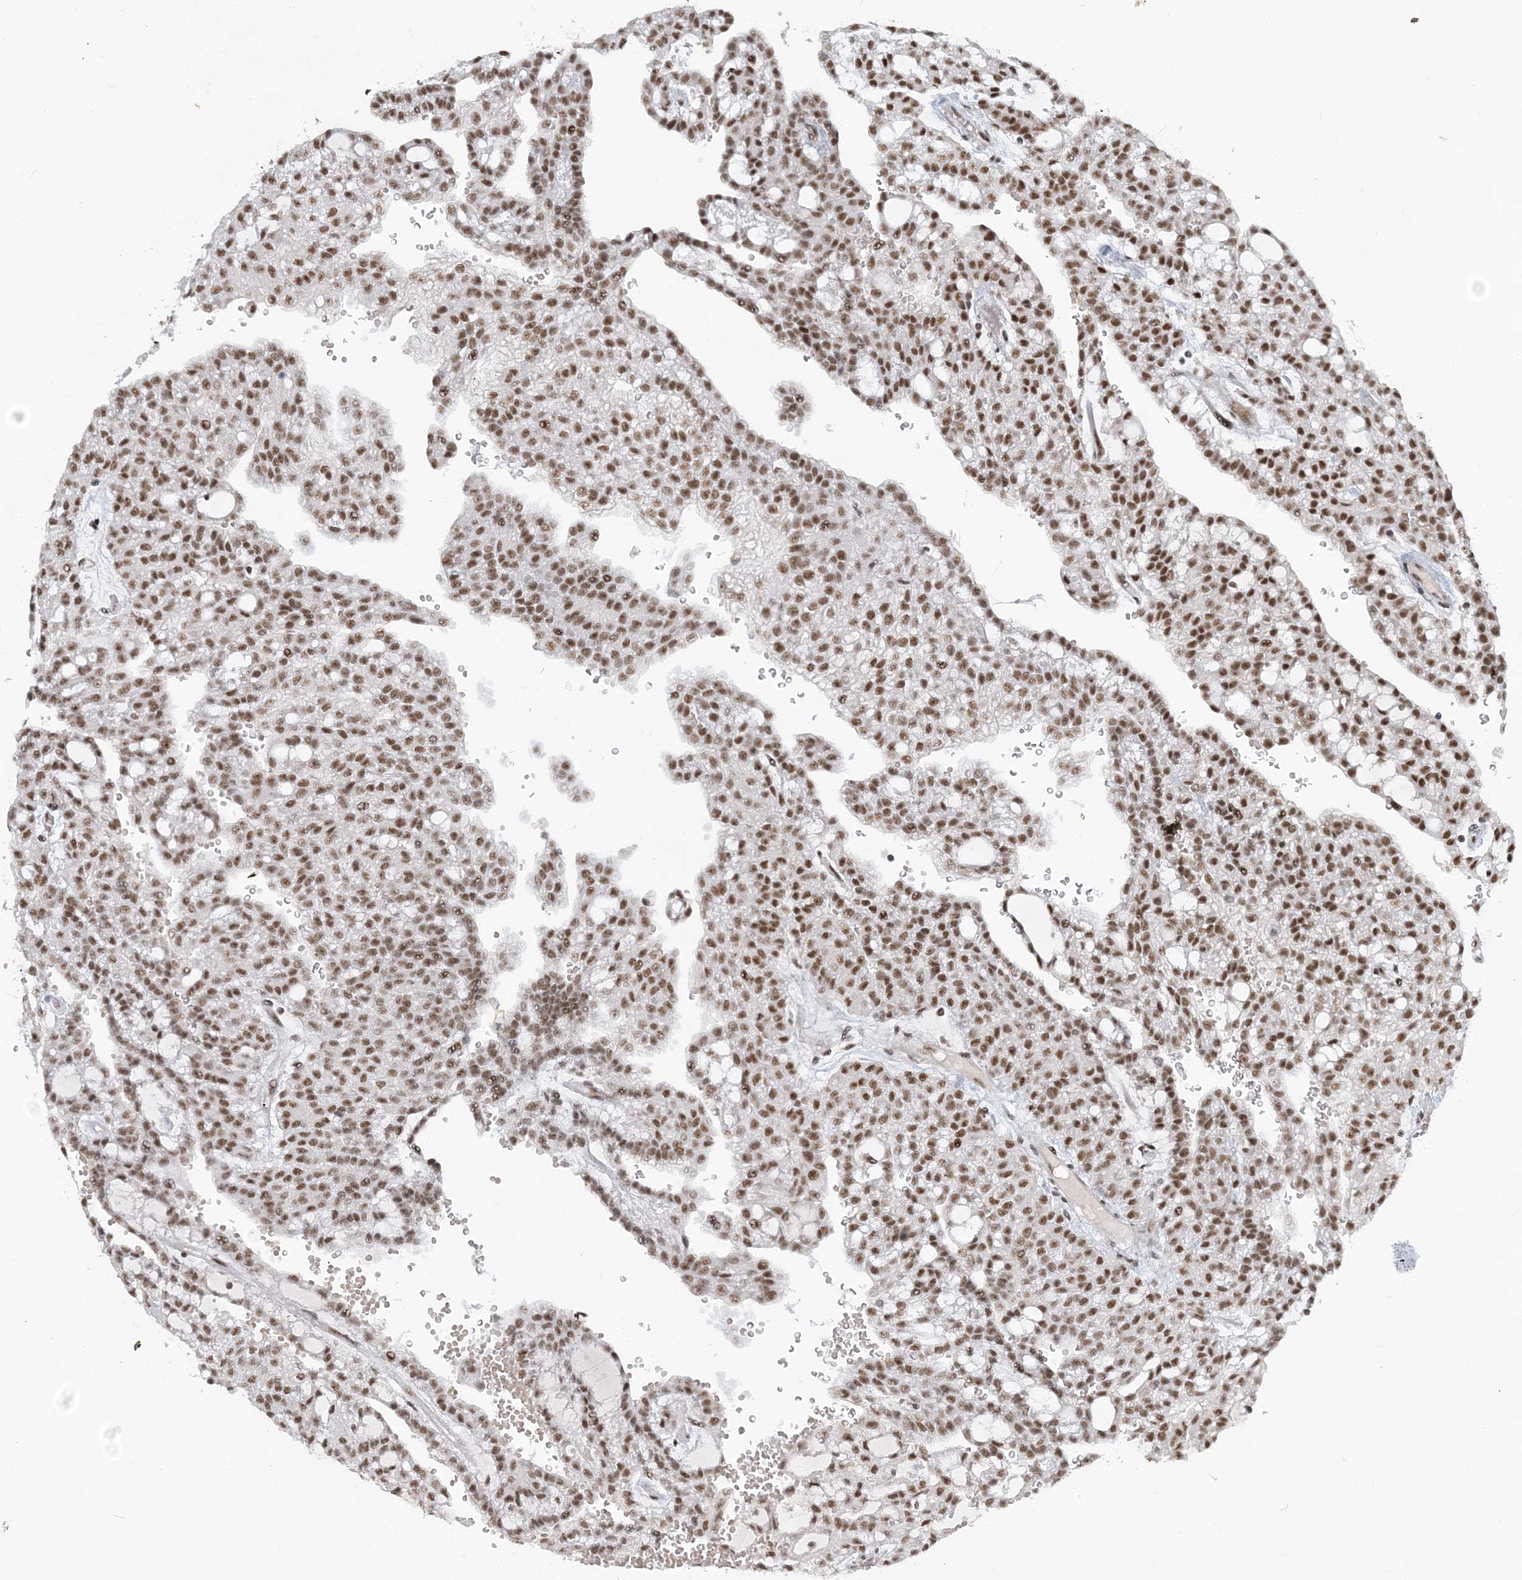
{"staining": {"intensity": "strong", "quantity": ">75%", "location": "nuclear"}, "tissue": "renal cancer", "cell_type": "Tumor cells", "image_type": "cancer", "snomed": [{"axis": "morphology", "description": "Adenocarcinoma, NOS"}, {"axis": "topography", "description": "Kidney"}], "caption": "Brown immunohistochemical staining in renal cancer (adenocarcinoma) reveals strong nuclear staining in about >75% of tumor cells. (DAB IHC with brightfield microscopy, high magnification).", "gene": "PLRG1", "patient": {"sex": "male", "age": 63}}